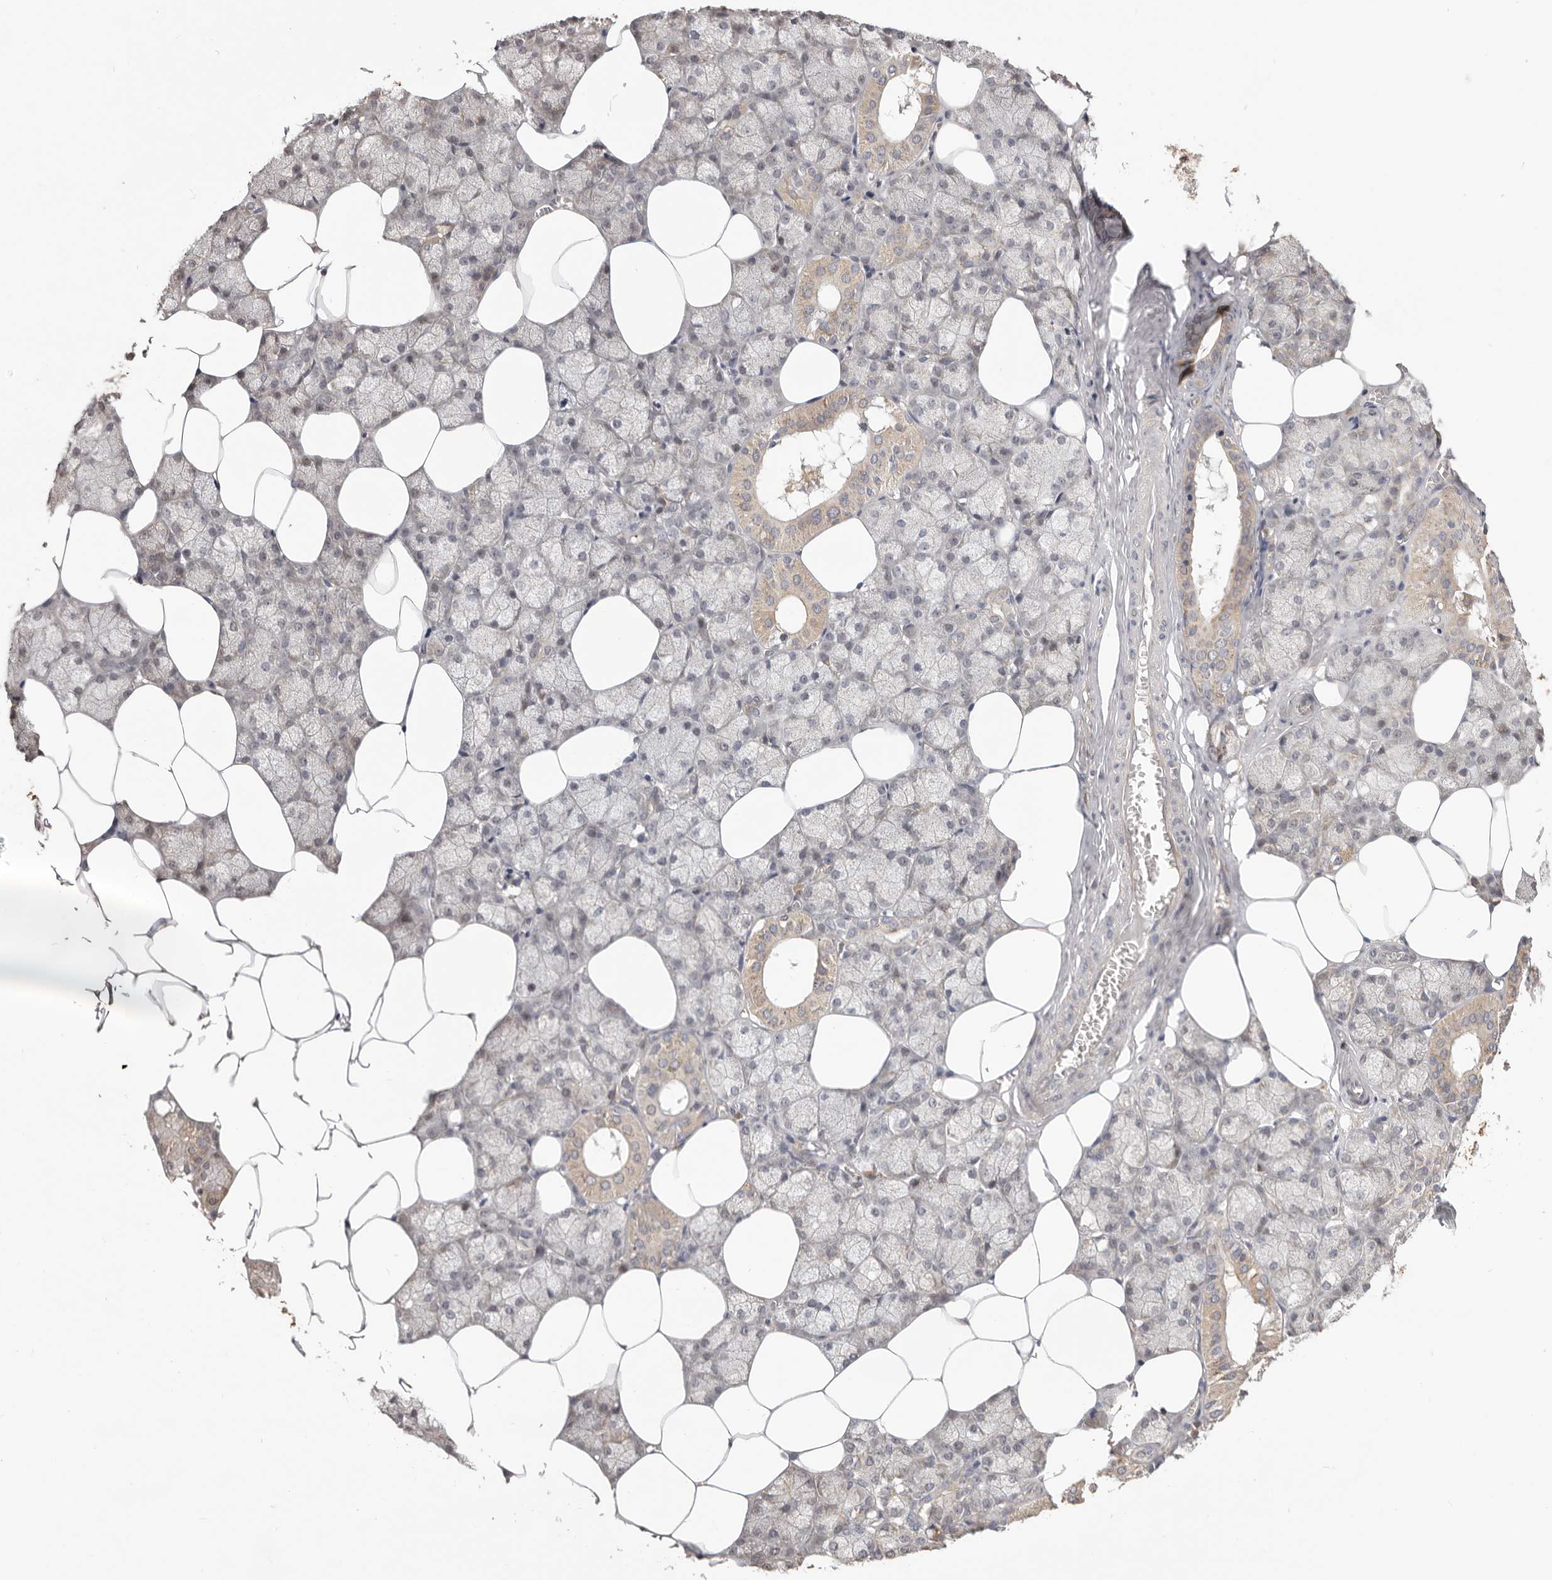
{"staining": {"intensity": "weak", "quantity": "25%-75%", "location": "cytoplasmic/membranous"}, "tissue": "salivary gland", "cell_type": "Glandular cells", "image_type": "normal", "snomed": [{"axis": "morphology", "description": "Normal tissue, NOS"}, {"axis": "topography", "description": "Salivary gland"}], "caption": "Immunohistochemistry (IHC) micrograph of normal human salivary gland stained for a protein (brown), which exhibits low levels of weak cytoplasmic/membranous expression in about 25%-75% of glandular cells.", "gene": "LRP6", "patient": {"sex": "male", "age": 62}}